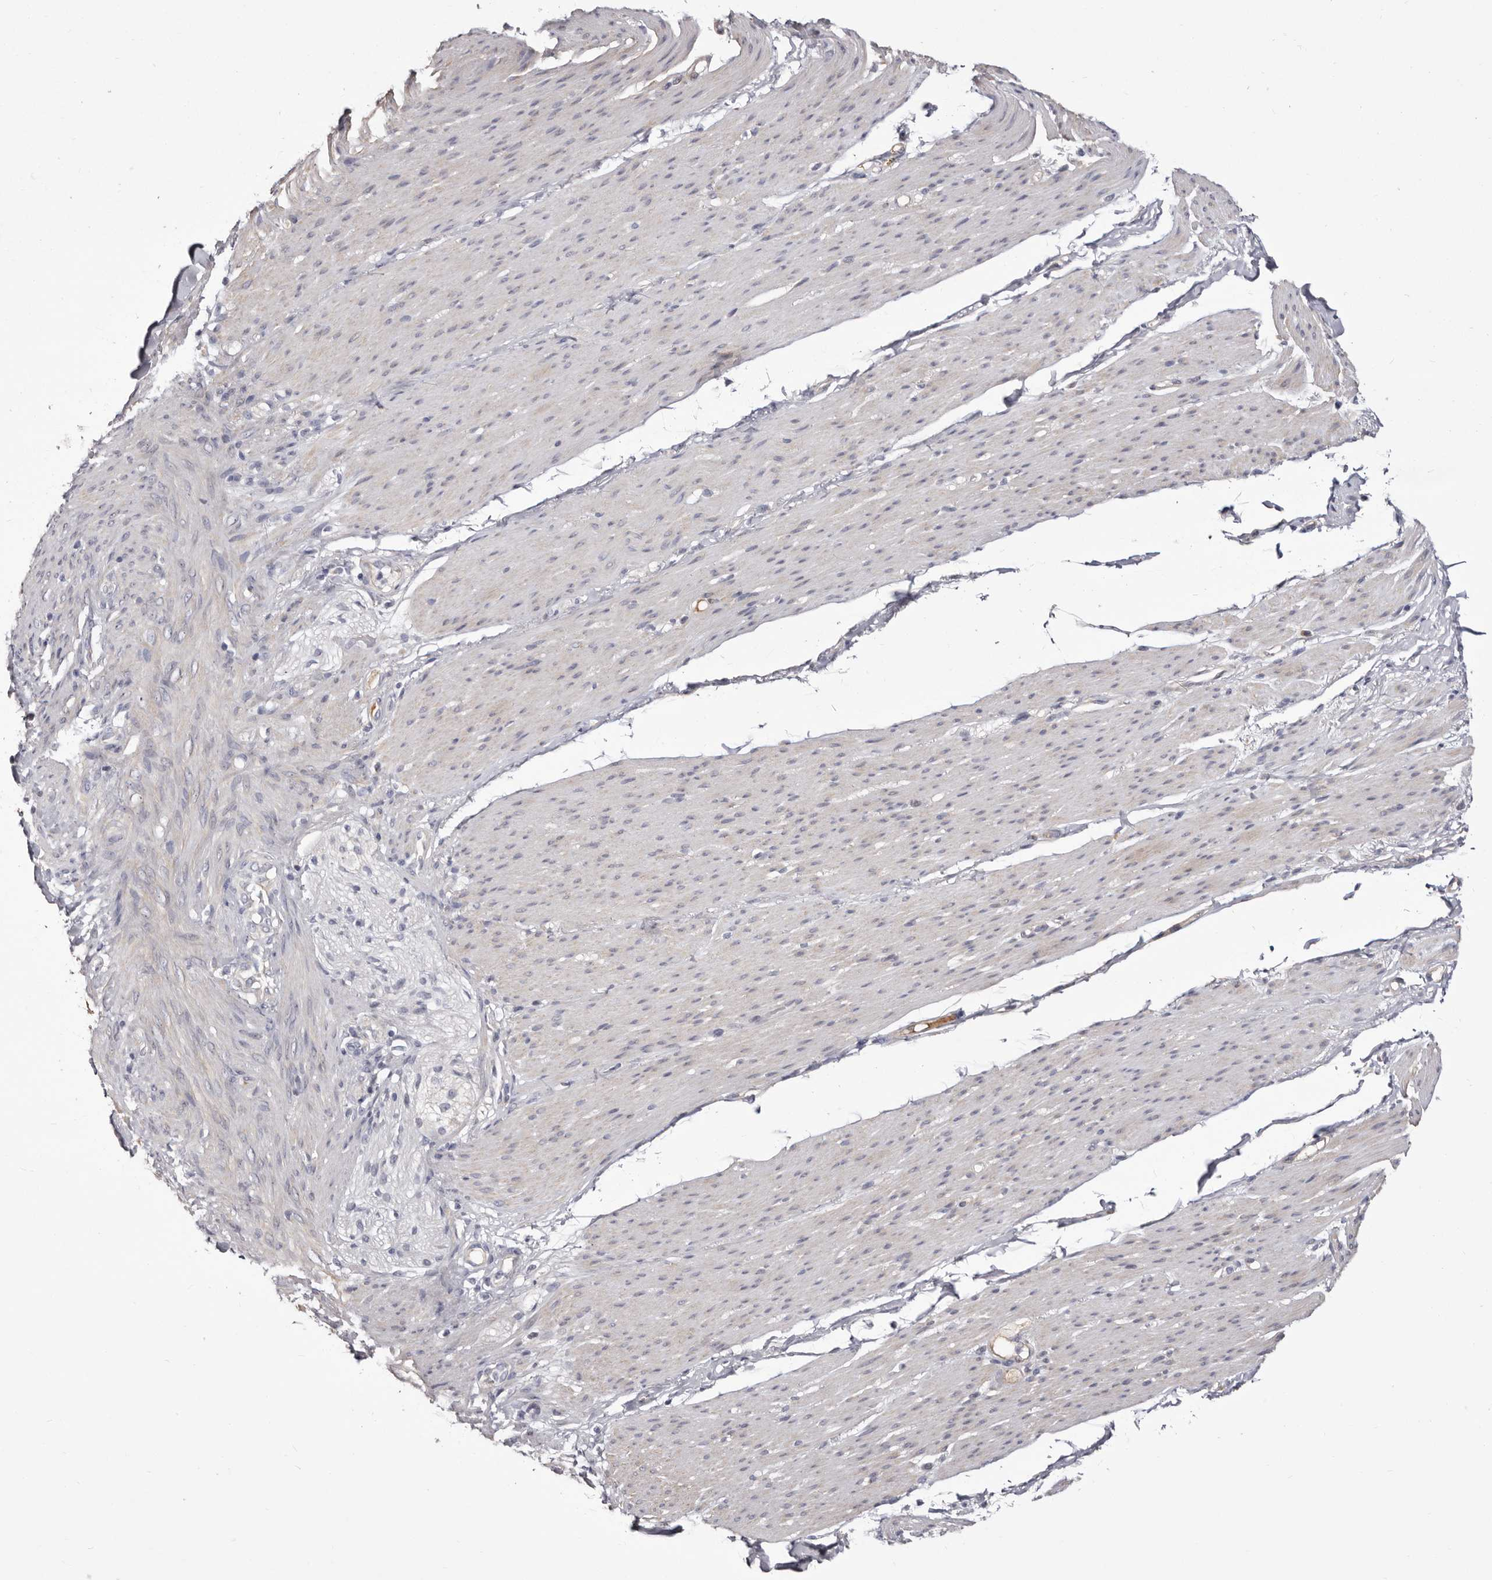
{"staining": {"intensity": "negative", "quantity": "none", "location": "none"}, "tissue": "smooth muscle", "cell_type": "Smooth muscle cells", "image_type": "normal", "snomed": [{"axis": "morphology", "description": "Normal tissue, NOS"}, {"axis": "topography", "description": "Colon"}, {"axis": "topography", "description": "Peripheral nerve tissue"}], "caption": "DAB (3,3'-diaminobenzidine) immunohistochemical staining of normal human smooth muscle reveals no significant staining in smooth muscle cells. (Immunohistochemistry, brightfield microscopy, high magnification).", "gene": "NUBPL", "patient": {"sex": "female", "age": 61}}